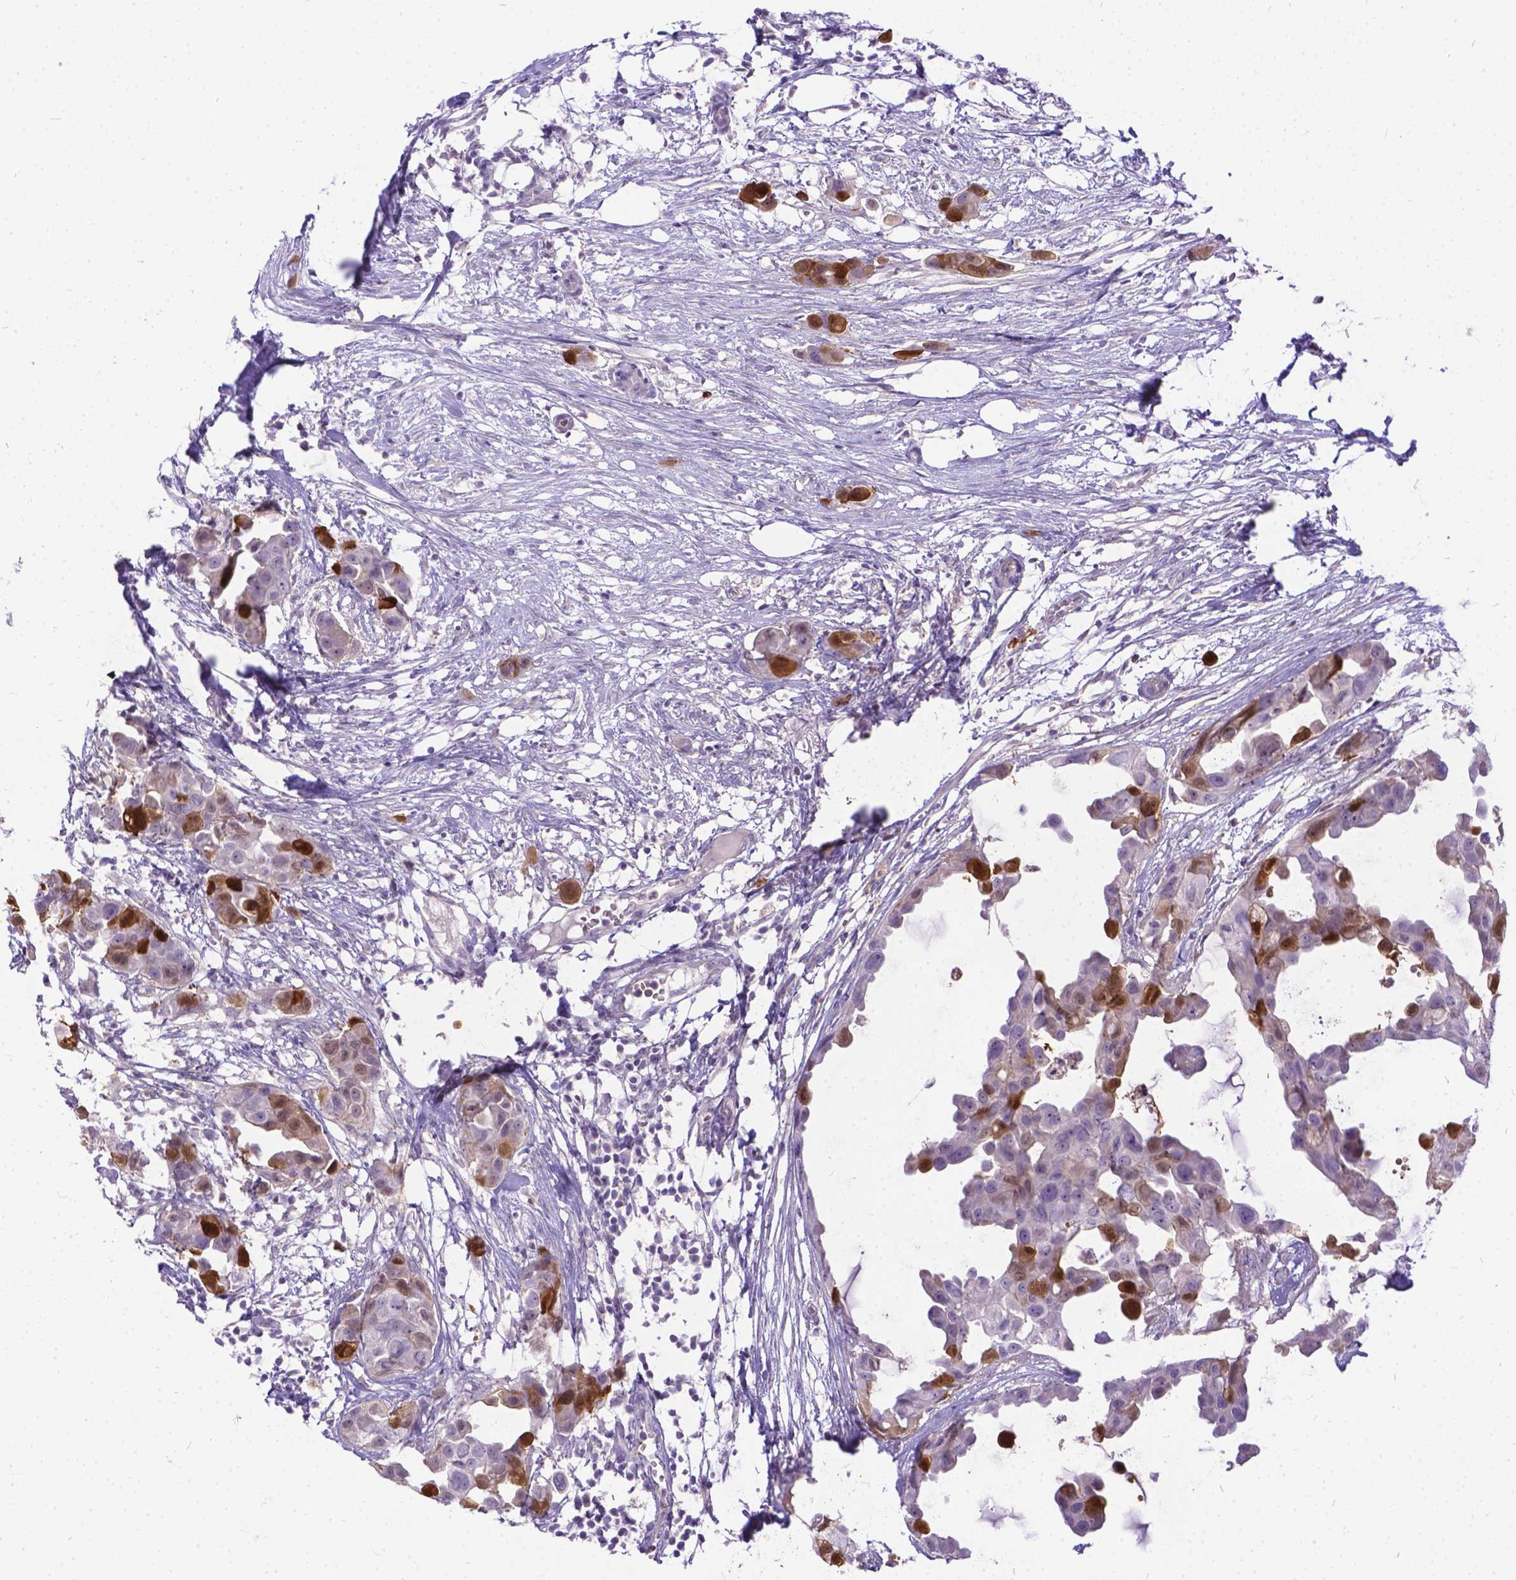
{"staining": {"intensity": "moderate", "quantity": "<25%", "location": "cytoplasmic/membranous,nuclear"}, "tissue": "breast cancer", "cell_type": "Tumor cells", "image_type": "cancer", "snomed": [{"axis": "morphology", "description": "Duct carcinoma"}, {"axis": "topography", "description": "Breast"}], "caption": "Immunohistochemistry (IHC) image of neoplastic tissue: breast cancer (infiltrating ductal carcinoma) stained using IHC demonstrates low levels of moderate protein expression localized specifically in the cytoplasmic/membranous and nuclear of tumor cells, appearing as a cytoplasmic/membranous and nuclear brown color.", "gene": "TMEM169", "patient": {"sex": "female", "age": 38}}